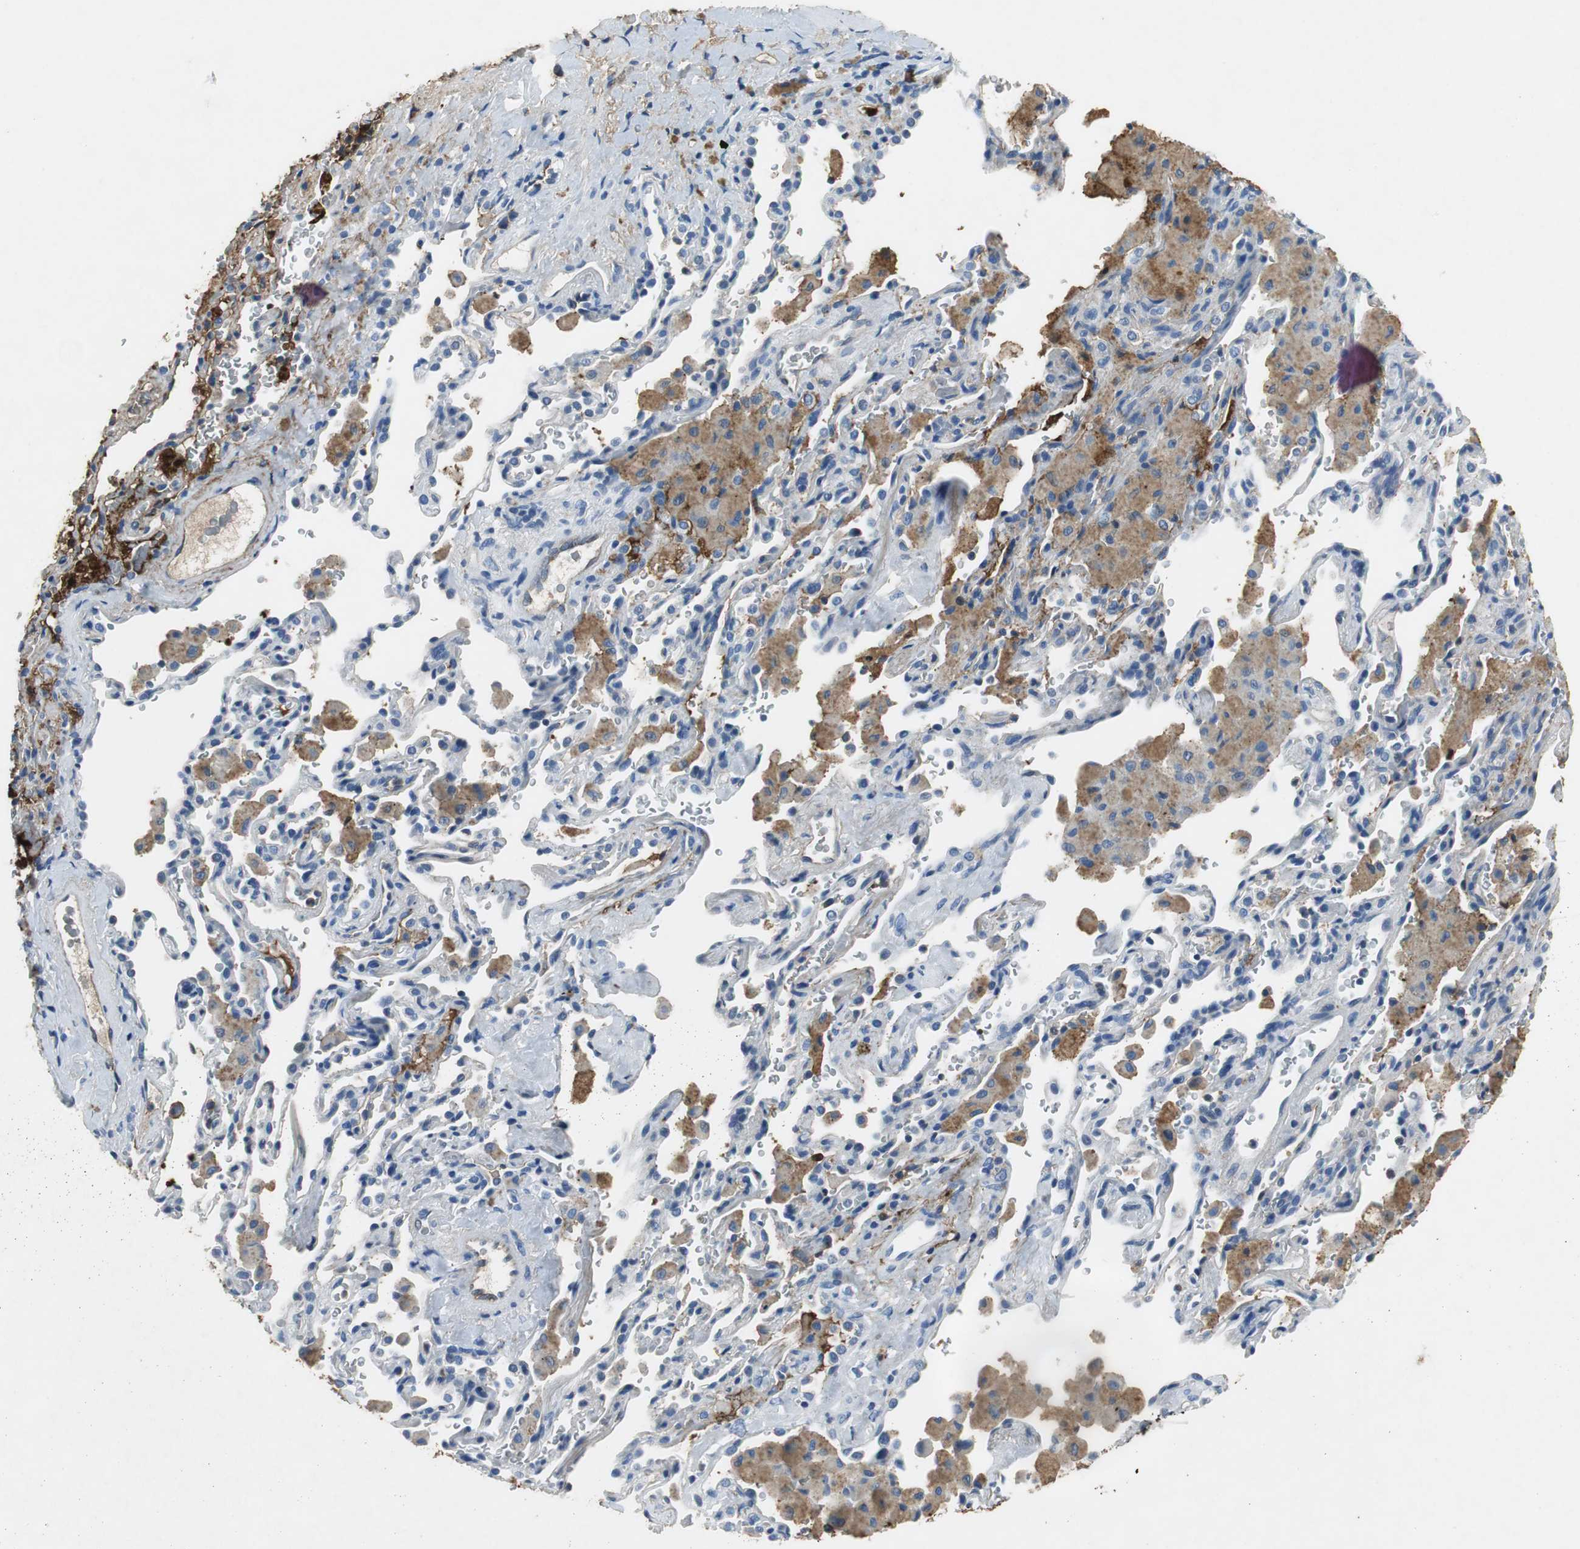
{"staining": {"intensity": "moderate", "quantity": ">75%", "location": "cytoplasmic/membranous"}, "tissue": "lung cancer", "cell_type": "Tumor cells", "image_type": "cancer", "snomed": [{"axis": "morphology", "description": "Squamous cell carcinoma, NOS"}, {"axis": "topography", "description": "Lung"}], "caption": "This is an image of IHC staining of lung squamous cell carcinoma, which shows moderate expression in the cytoplasmic/membranous of tumor cells.", "gene": "ORM1", "patient": {"sex": "male", "age": 54}}